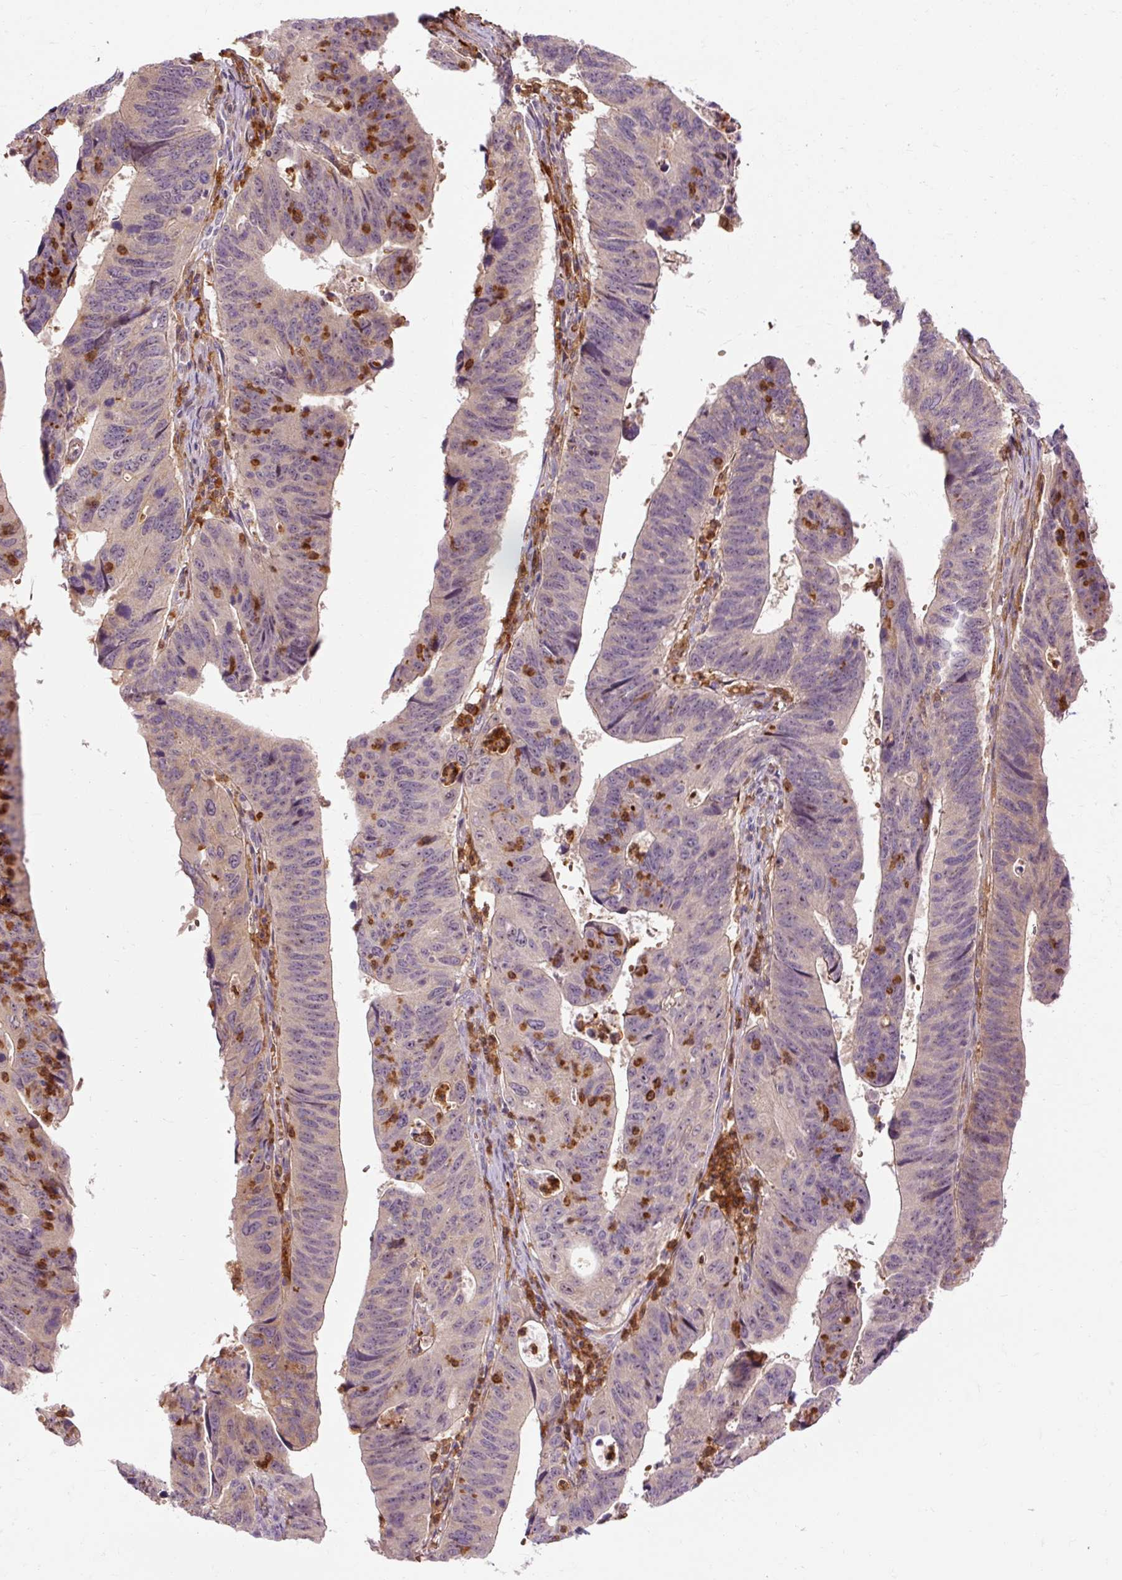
{"staining": {"intensity": "weak", "quantity": "25%-75%", "location": "cytoplasmic/membranous"}, "tissue": "stomach cancer", "cell_type": "Tumor cells", "image_type": "cancer", "snomed": [{"axis": "morphology", "description": "Adenocarcinoma, NOS"}, {"axis": "topography", "description": "Stomach"}], "caption": "Approximately 25%-75% of tumor cells in stomach adenocarcinoma show weak cytoplasmic/membranous protein staining as visualized by brown immunohistochemical staining.", "gene": "CEBPZ", "patient": {"sex": "male", "age": 59}}